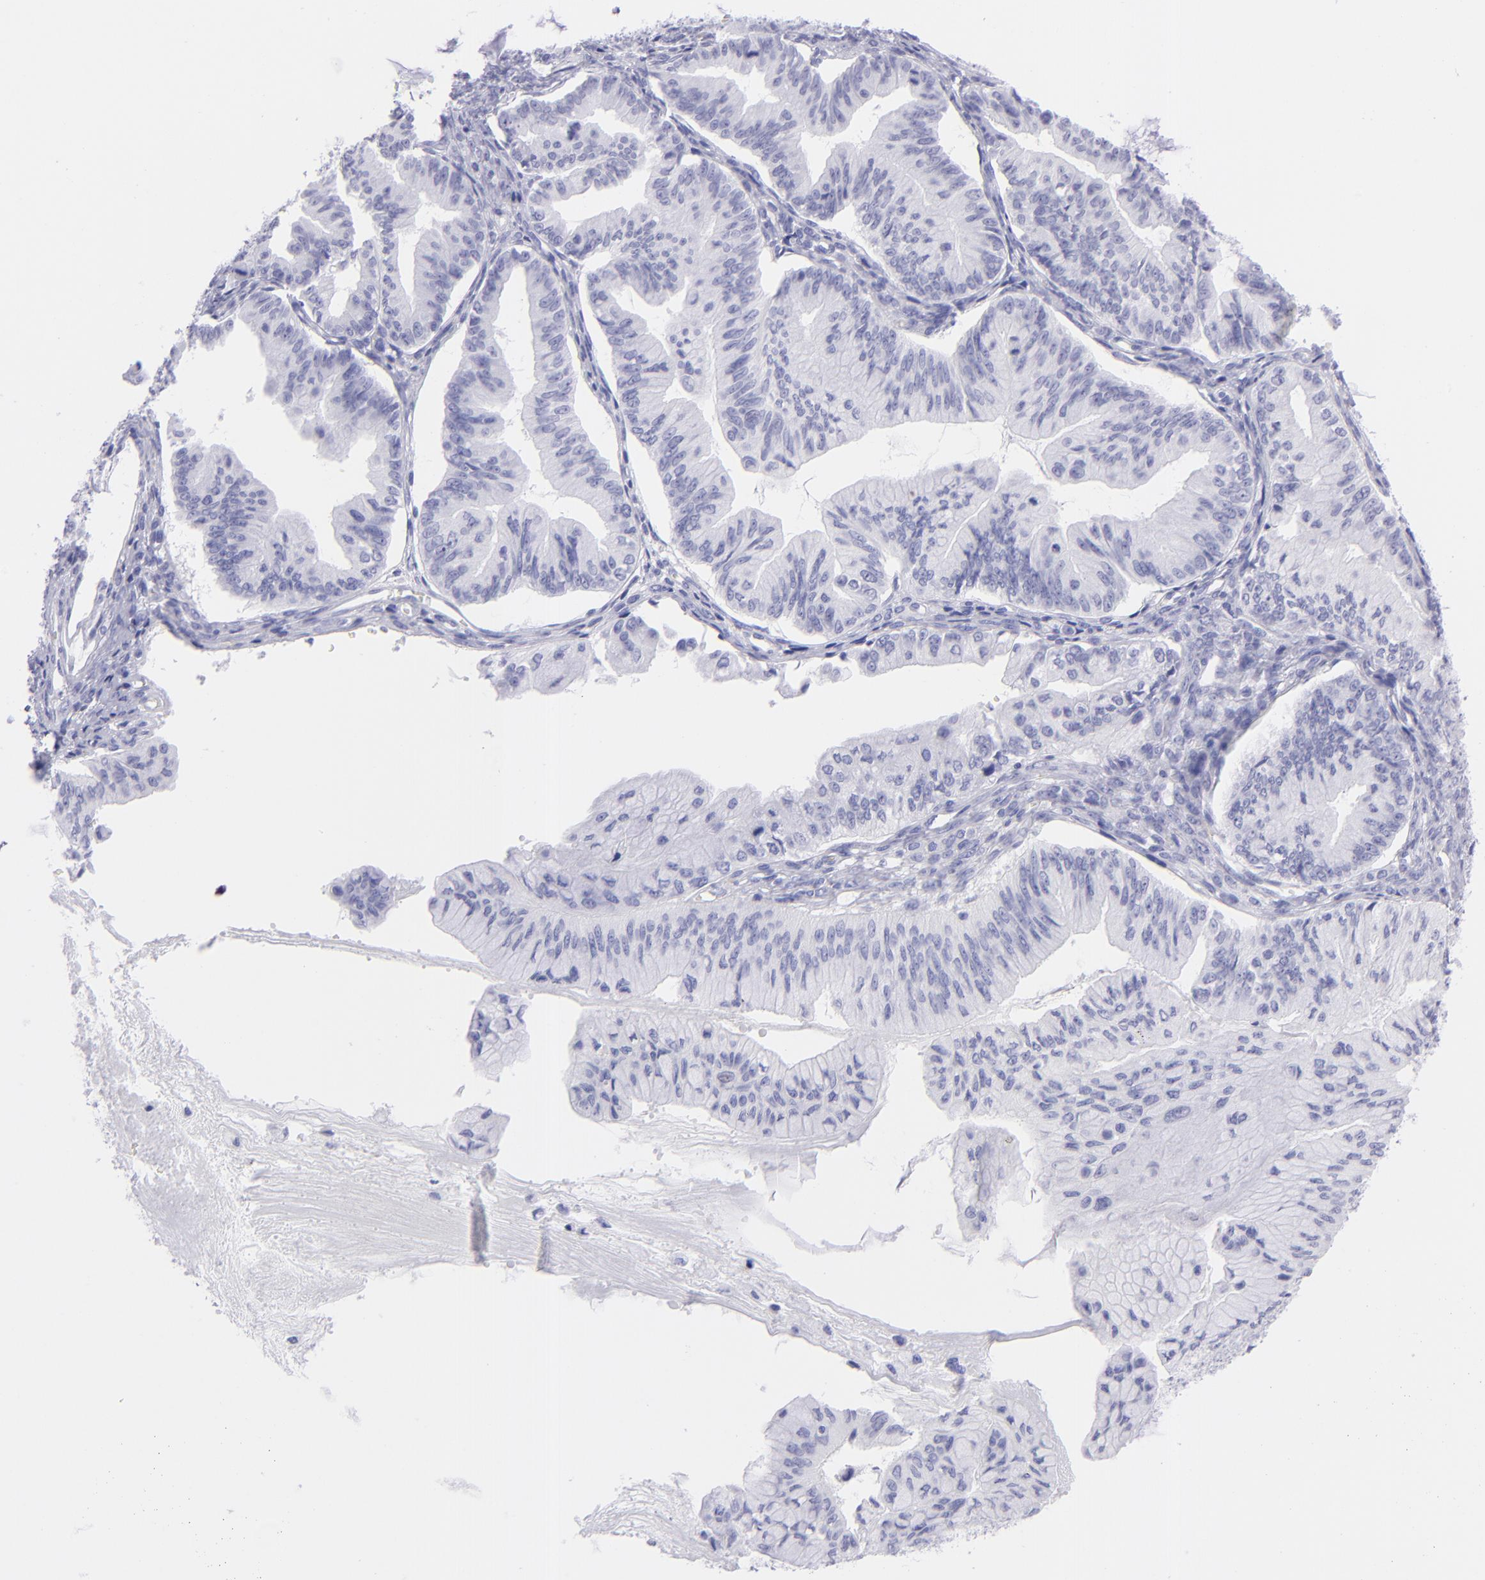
{"staining": {"intensity": "negative", "quantity": "none", "location": "none"}, "tissue": "ovarian cancer", "cell_type": "Tumor cells", "image_type": "cancer", "snomed": [{"axis": "morphology", "description": "Cystadenocarcinoma, mucinous, NOS"}, {"axis": "topography", "description": "Ovary"}], "caption": "Tumor cells are negative for brown protein staining in ovarian cancer (mucinous cystadenocarcinoma).", "gene": "SLC1A3", "patient": {"sex": "female", "age": 36}}